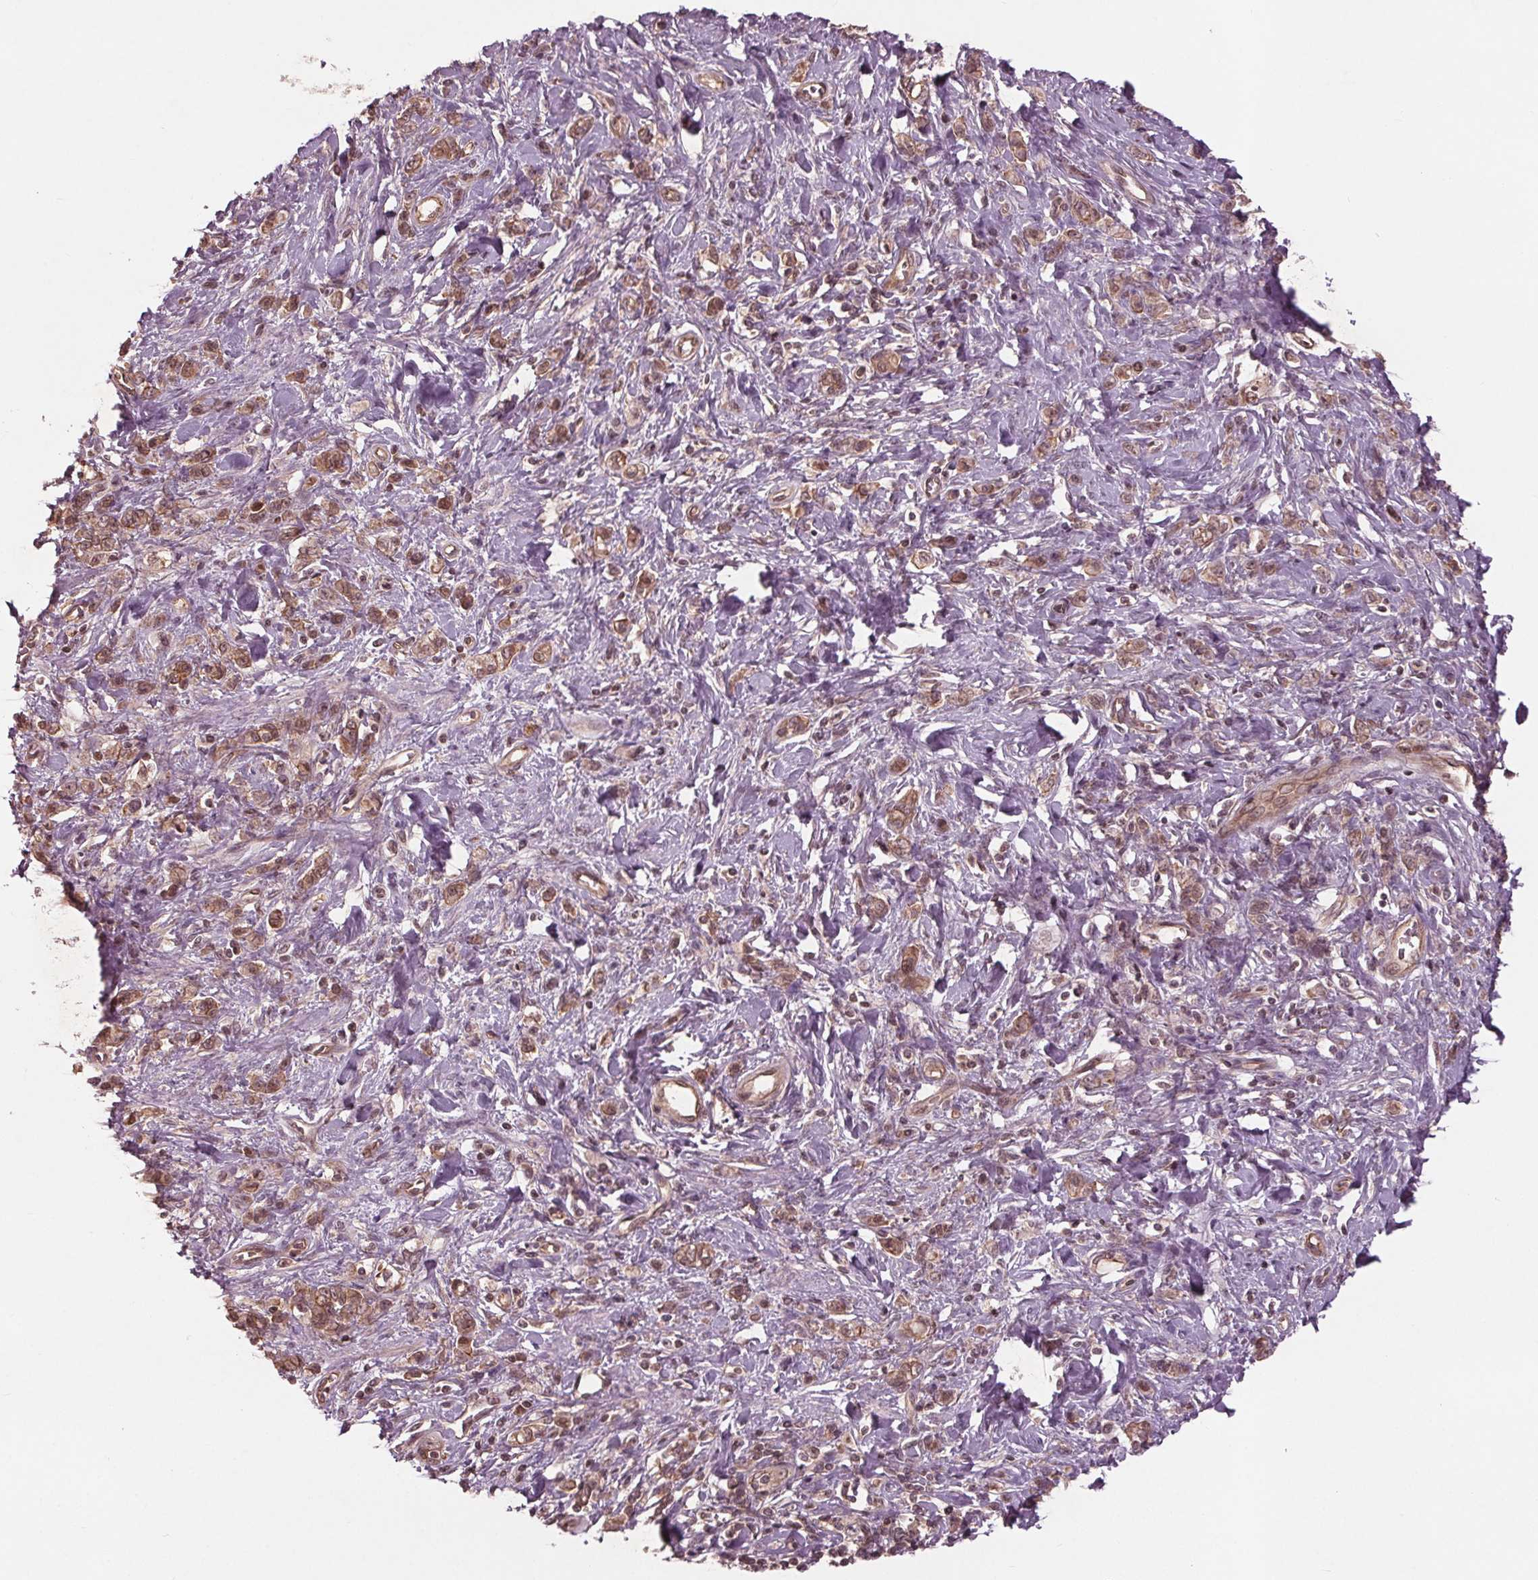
{"staining": {"intensity": "moderate", "quantity": ">75%", "location": "cytoplasmic/membranous,nuclear"}, "tissue": "stomach cancer", "cell_type": "Tumor cells", "image_type": "cancer", "snomed": [{"axis": "morphology", "description": "Adenocarcinoma, NOS"}, {"axis": "topography", "description": "Stomach"}], "caption": "Protein staining of stomach adenocarcinoma tissue demonstrates moderate cytoplasmic/membranous and nuclear staining in approximately >75% of tumor cells. The staining was performed using DAB (3,3'-diaminobenzidine), with brown indicating positive protein expression. Nuclei are stained blue with hematoxylin.", "gene": "BTBD1", "patient": {"sex": "male", "age": 77}}